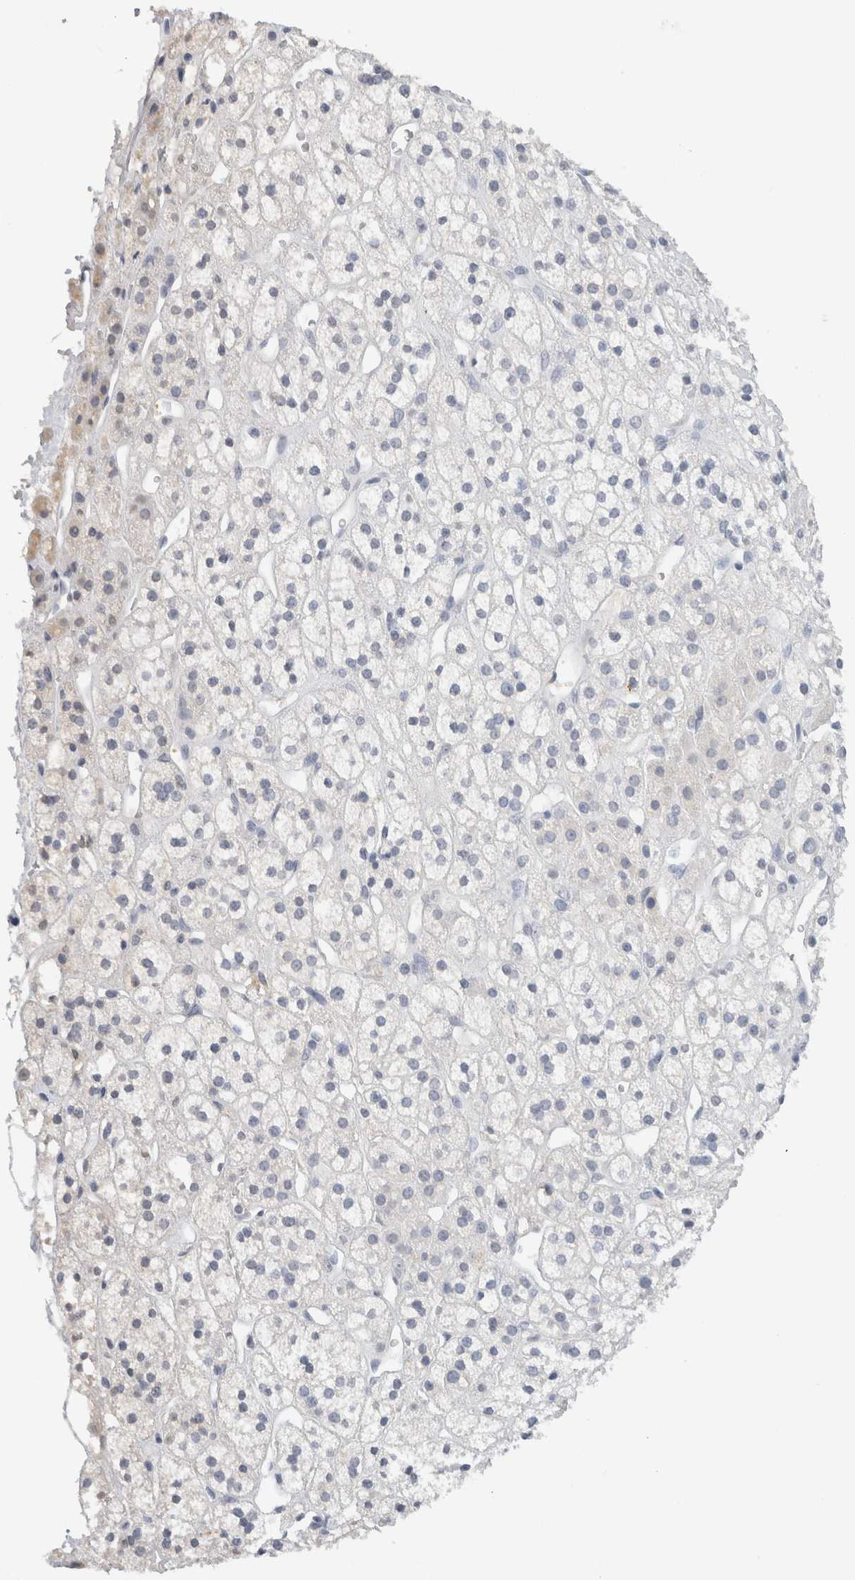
{"staining": {"intensity": "negative", "quantity": "none", "location": "none"}, "tissue": "adrenal gland", "cell_type": "Glandular cells", "image_type": "normal", "snomed": [{"axis": "morphology", "description": "Normal tissue, NOS"}, {"axis": "topography", "description": "Adrenal gland"}], "caption": "This is an immunohistochemistry image of benign human adrenal gland. There is no staining in glandular cells.", "gene": "LAMP3", "patient": {"sex": "male", "age": 56}}